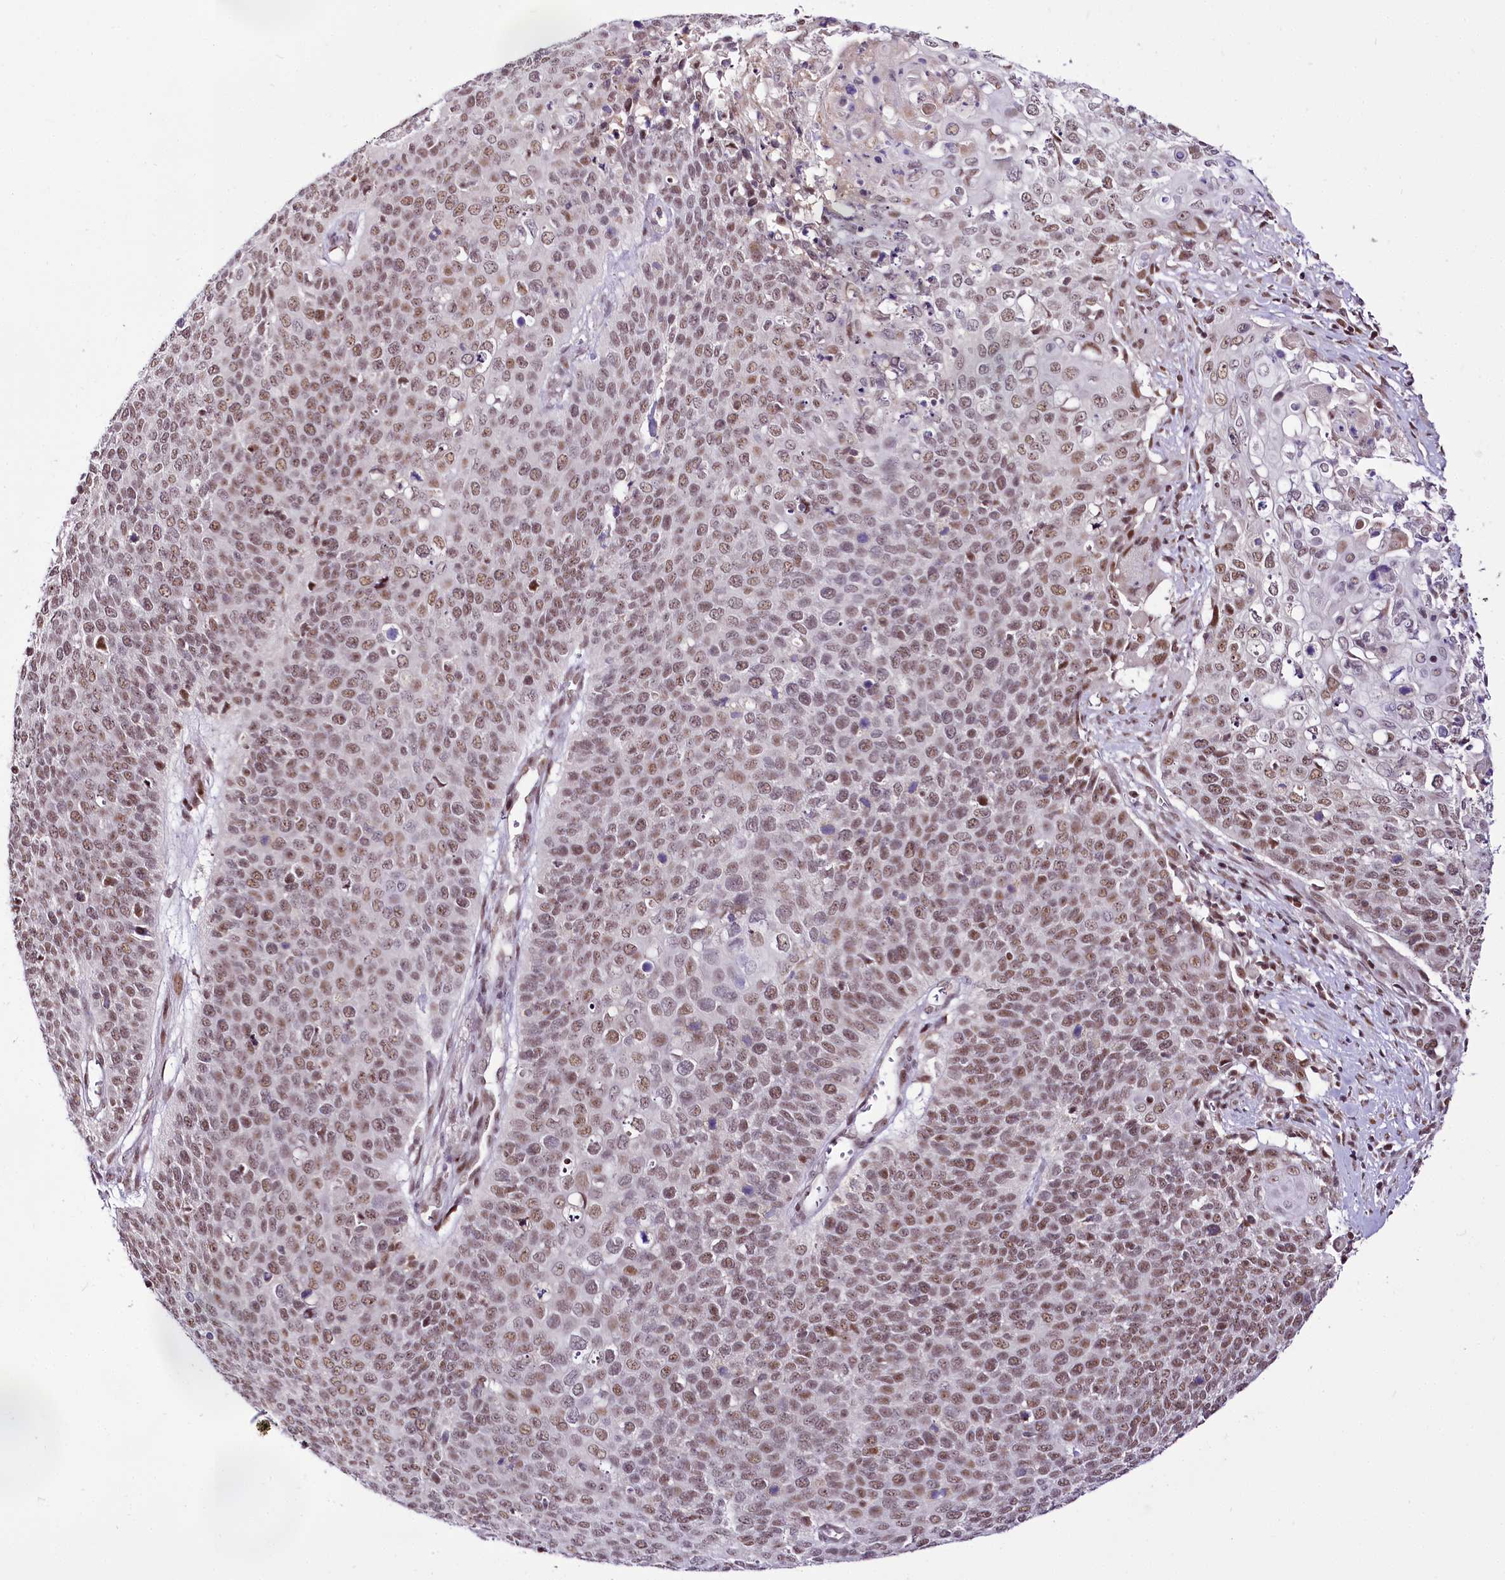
{"staining": {"intensity": "moderate", "quantity": ">75%", "location": "nuclear"}, "tissue": "cervical cancer", "cell_type": "Tumor cells", "image_type": "cancer", "snomed": [{"axis": "morphology", "description": "Squamous cell carcinoma, NOS"}, {"axis": "topography", "description": "Cervix"}], "caption": "Immunohistochemical staining of cervical cancer (squamous cell carcinoma) exhibits medium levels of moderate nuclear expression in approximately >75% of tumor cells.", "gene": "POLA2", "patient": {"sex": "female", "age": 39}}